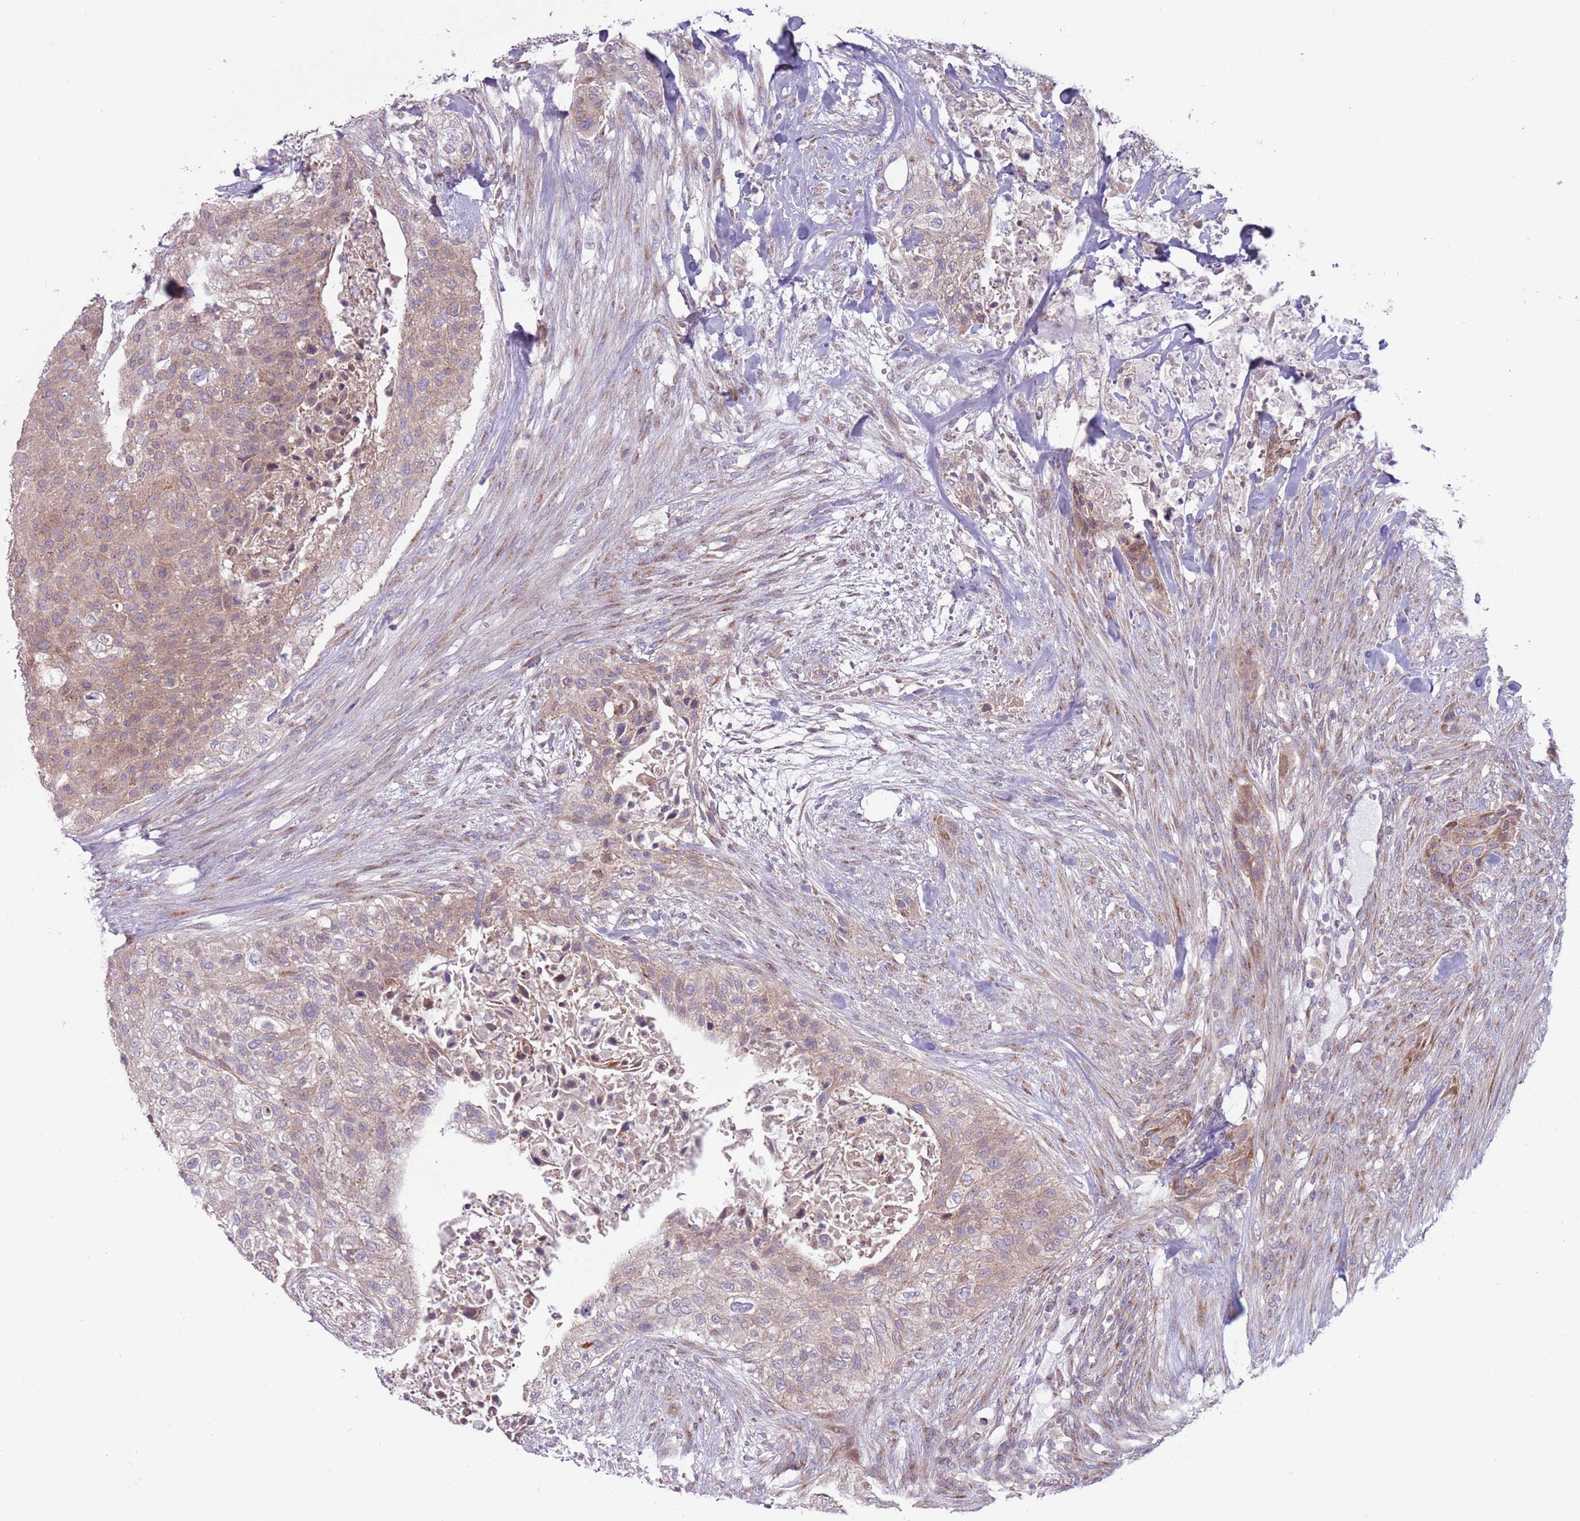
{"staining": {"intensity": "weak", "quantity": "<25%", "location": "cytoplasmic/membranous"}, "tissue": "urothelial cancer", "cell_type": "Tumor cells", "image_type": "cancer", "snomed": [{"axis": "morphology", "description": "Urothelial carcinoma, High grade"}, {"axis": "topography", "description": "Urinary bladder"}], "caption": "A micrograph of high-grade urothelial carcinoma stained for a protein reveals no brown staining in tumor cells.", "gene": "CCDC150", "patient": {"sex": "male", "age": 35}}